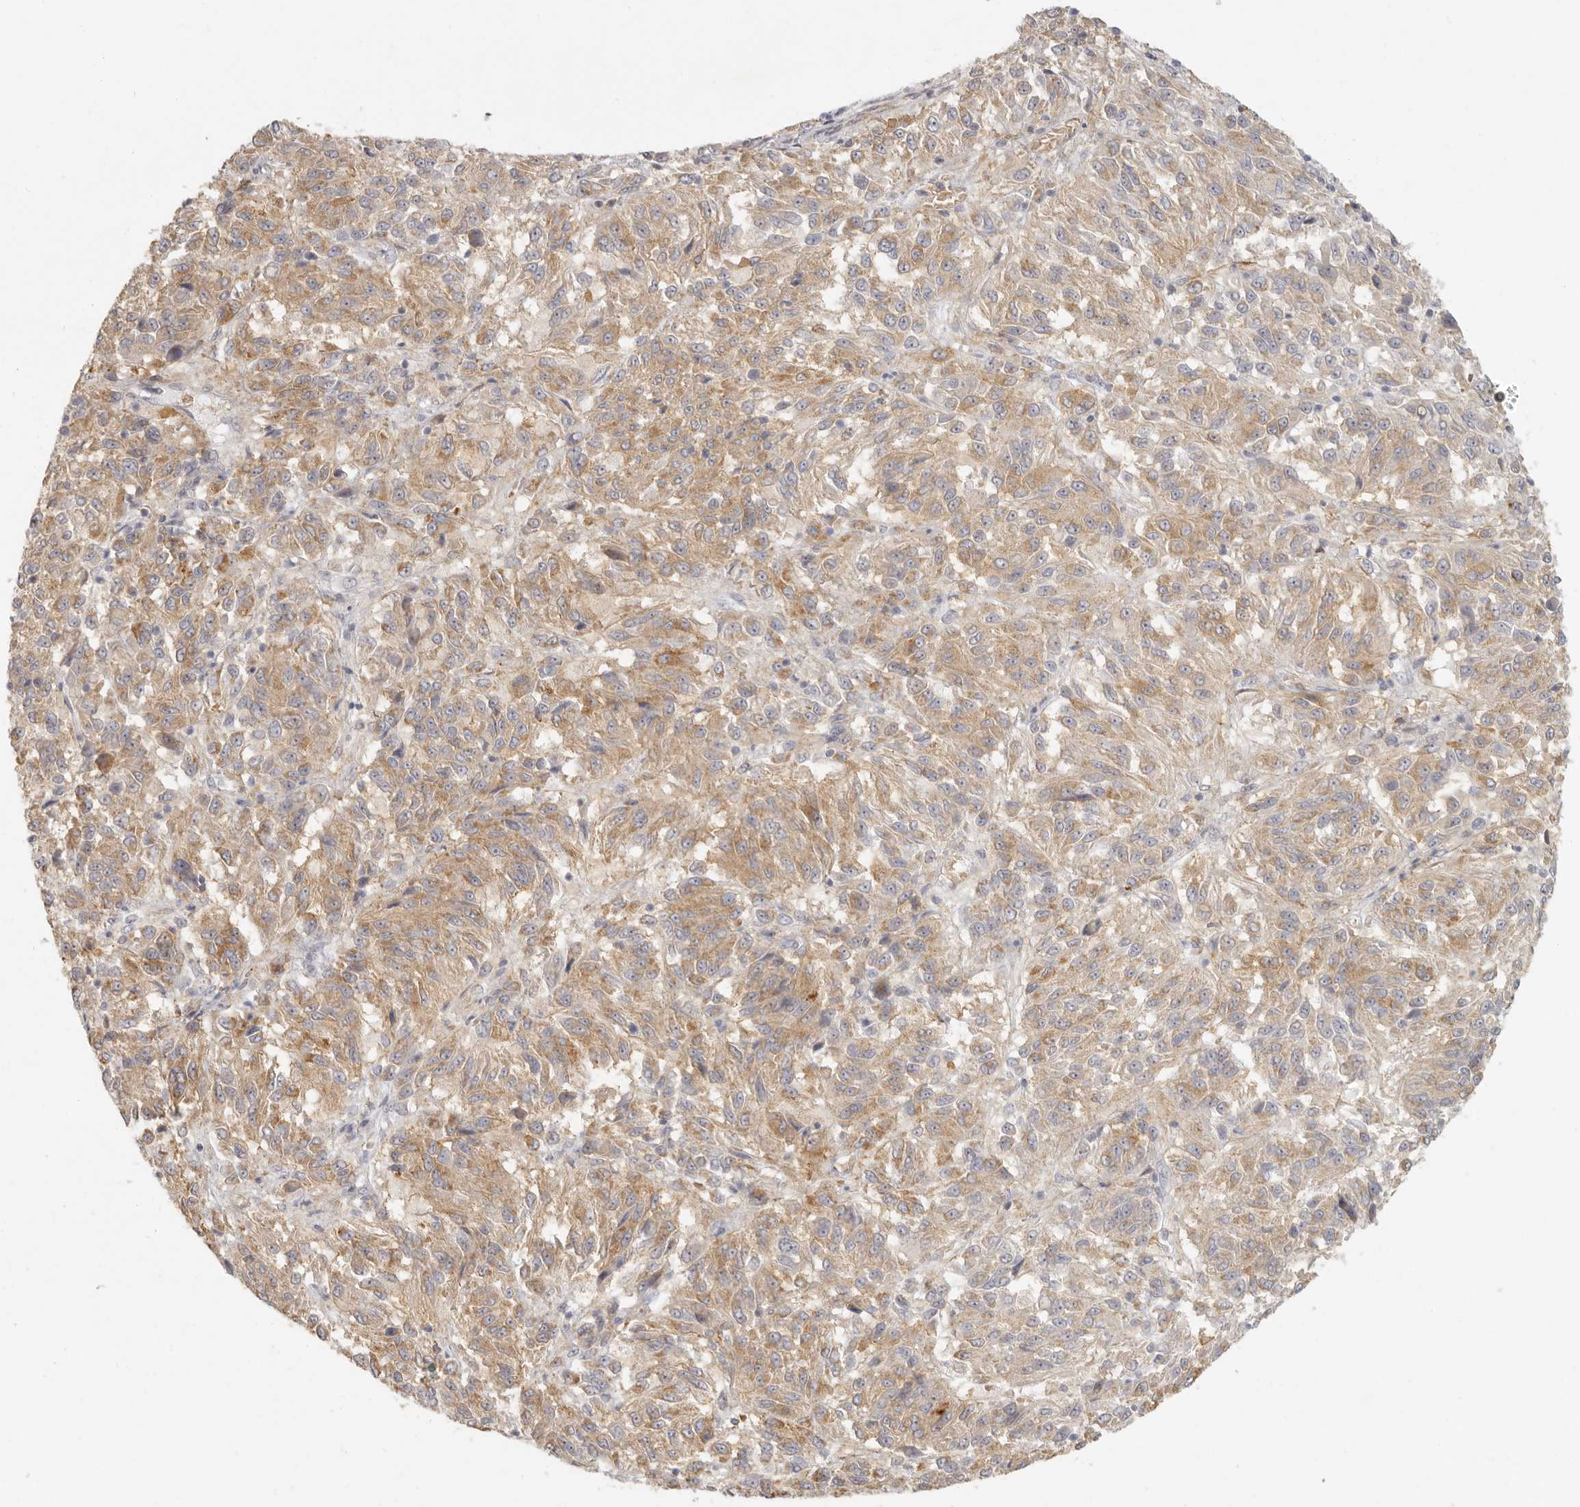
{"staining": {"intensity": "moderate", "quantity": ">75%", "location": "cytoplasmic/membranous"}, "tissue": "melanoma", "cell_type": "Tumor cells", "image_type": "cancer", "snomed": [{"axis": "morphology", "description": "Malignant melanoma, Metastatic site"}, {"axis": "topography", "description": "Lung"}], "caption": "Protein expression analysis of melanoma exhibits moderate cytoplasmic/membranous expression in approximately >75% of tumor cells.", "gene": "NIBAN1", "patient": {"sex": "male", "age": 64}}